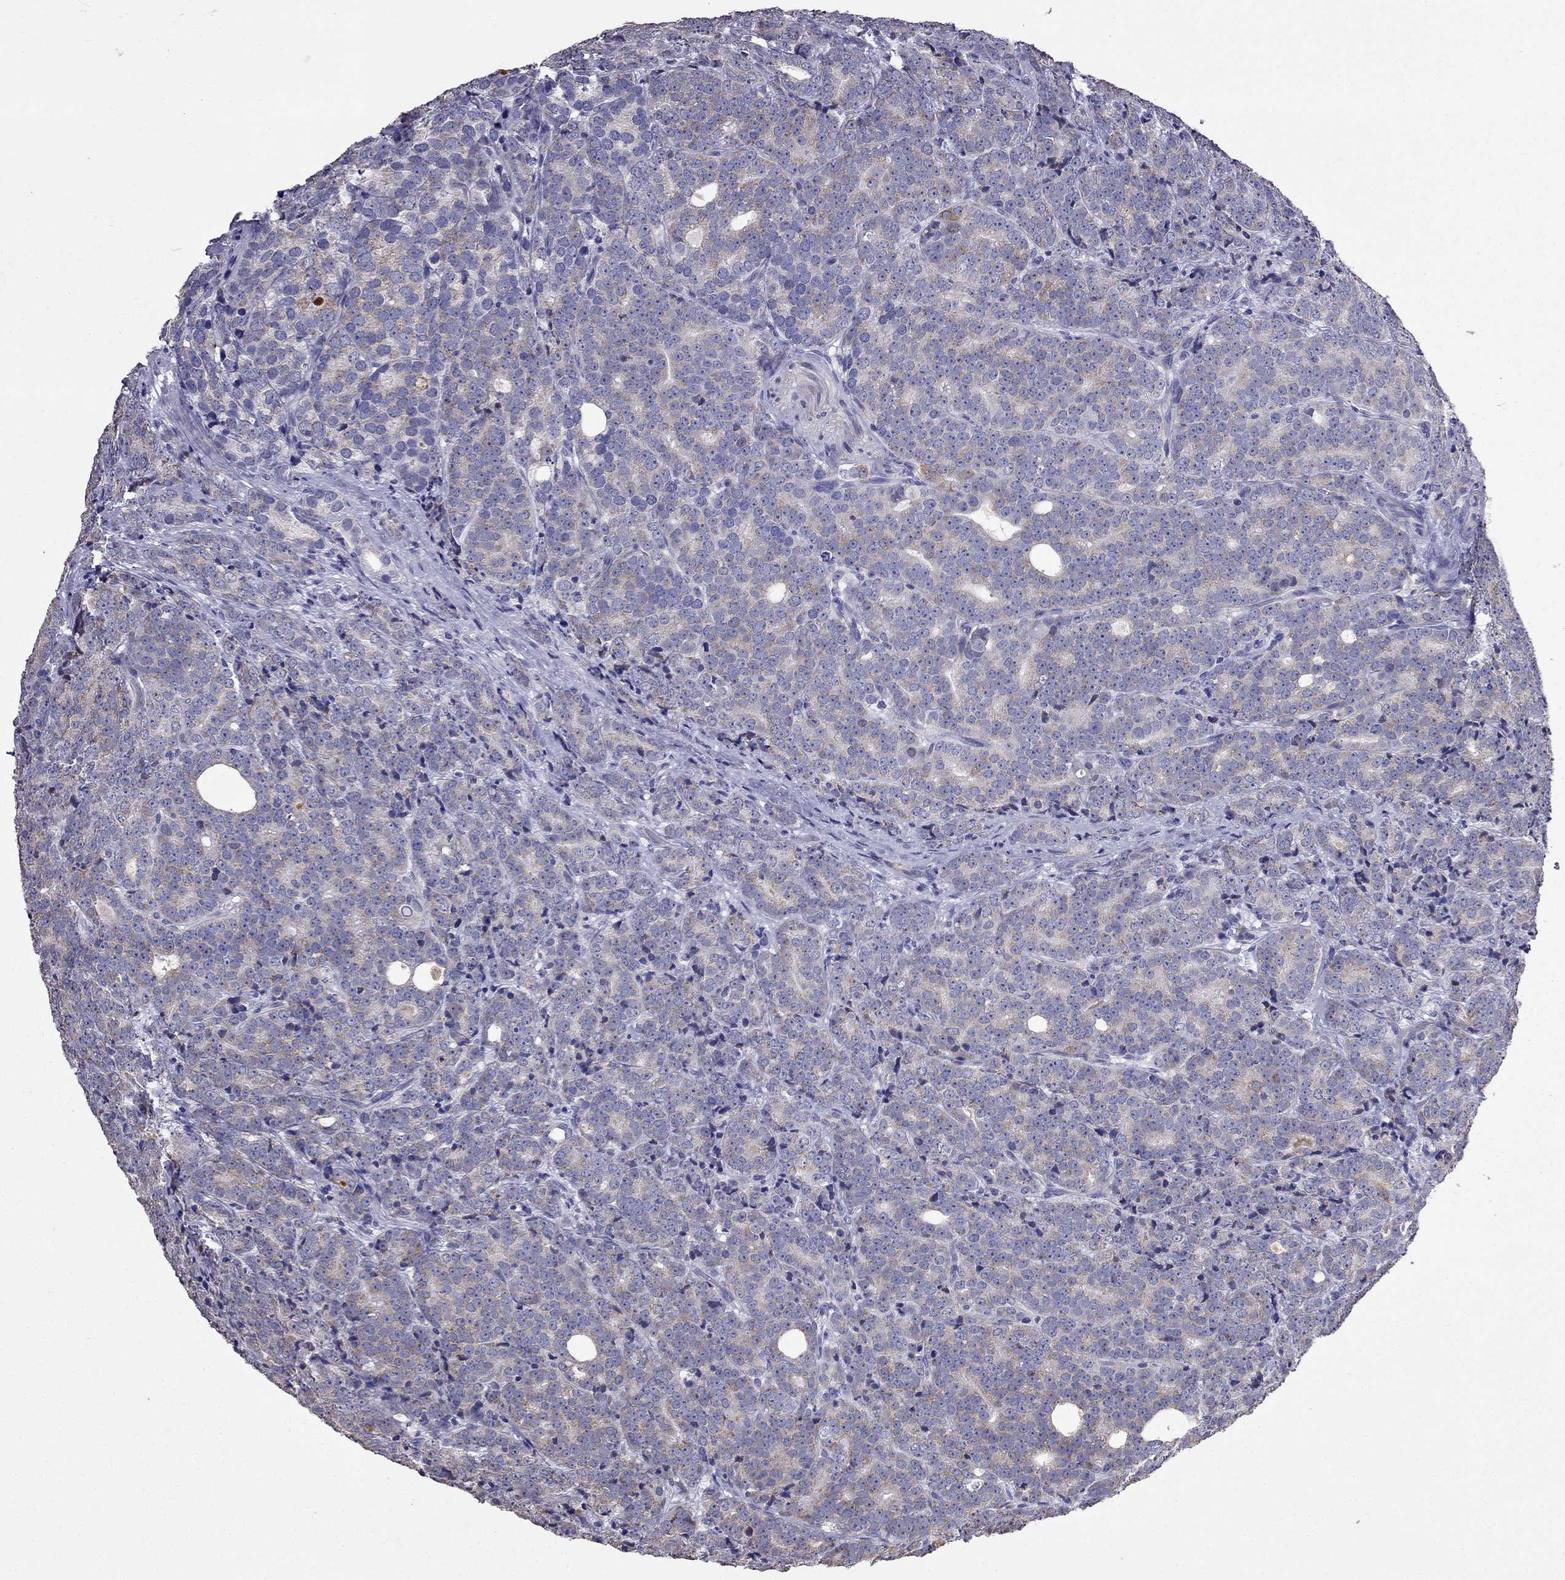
{"staining": {"intensity": "negative", "quantity": "none", "location": "none"}, "tissue": "prostate cancer", "cell_type": "Tumor cells", "image_type": "cancer", "snomed": [{"axis": "morphology", "description": "Adenocarcinoma, NOS"}, {"axis": "topography", "description": "Prostate"}], "caption": "Immunohistochemistry (IHC) micrograph of neoplastic tissue: human prostate cancer (adenocarcinoma) stained with DAB (3,3'-diaminobenzidine) exhibits no significant protein positivity in tumor cells.", "gene": "AK5", "patient": {"sex": "male", "age": 71}}